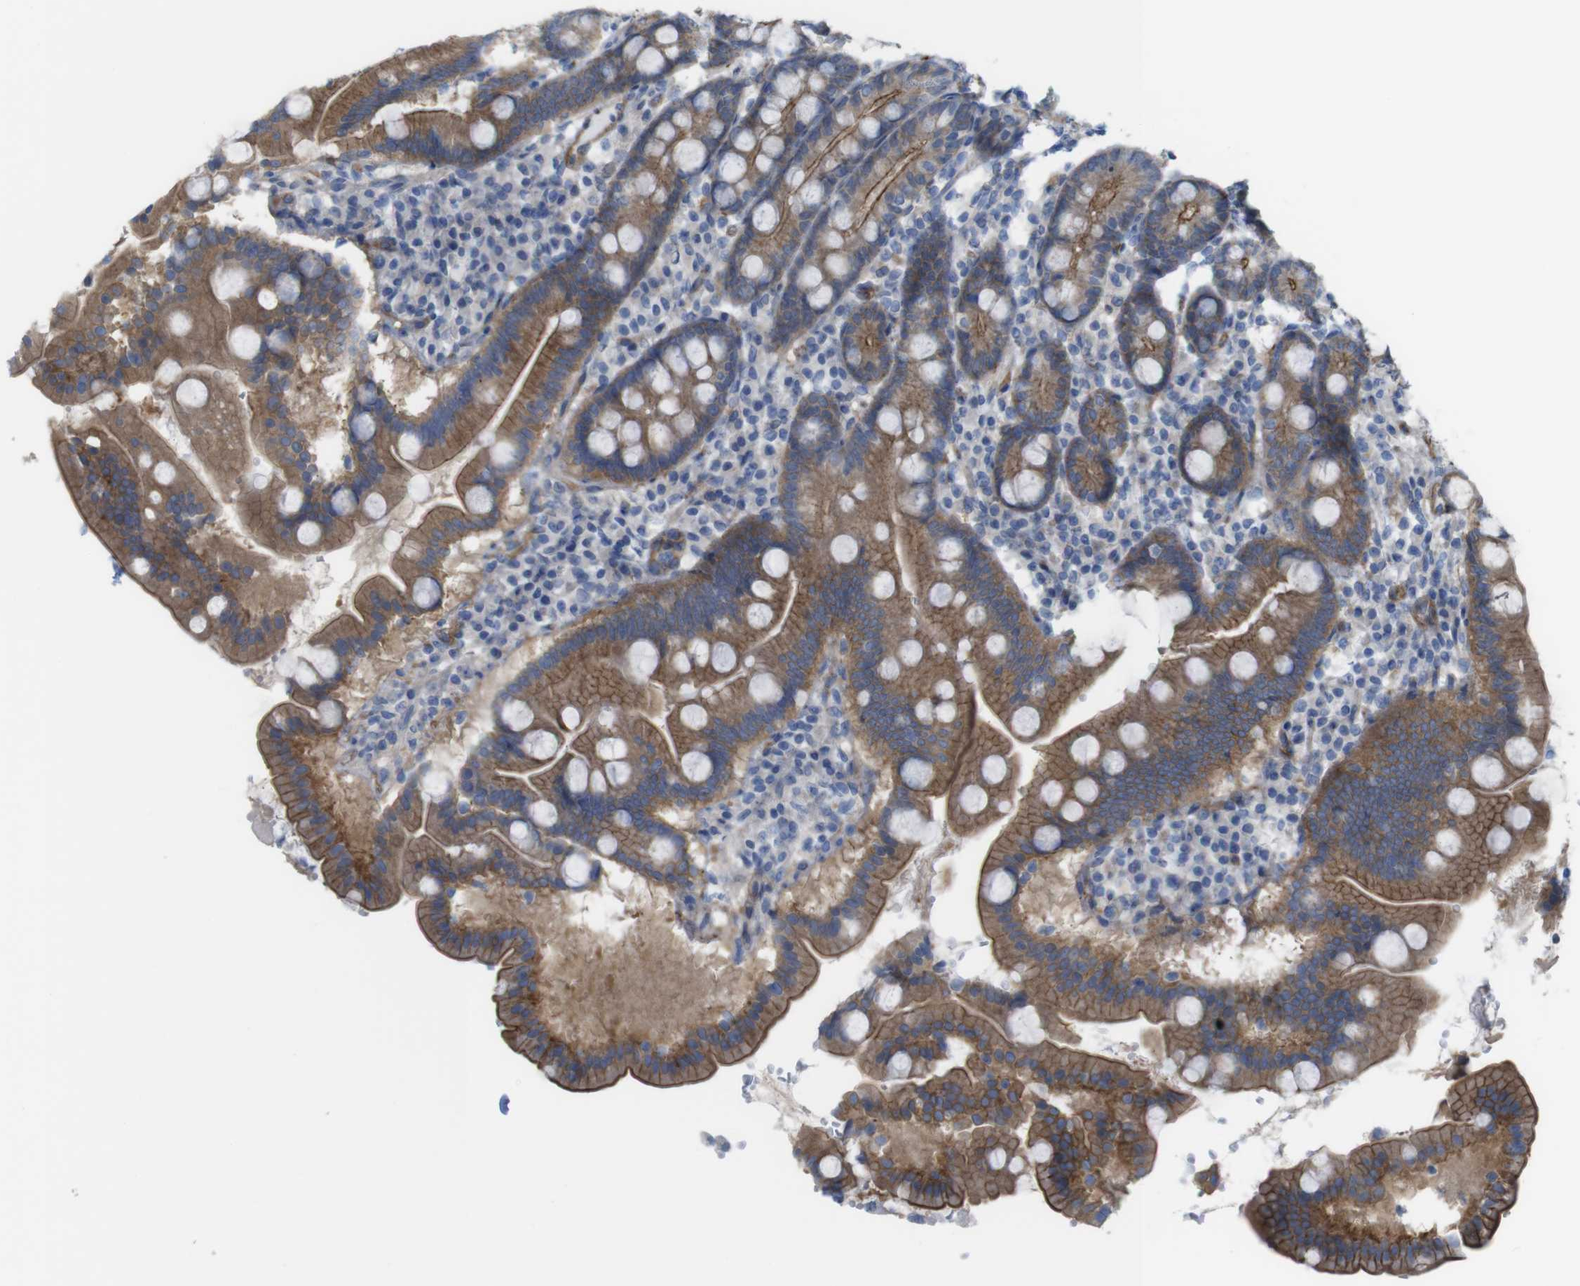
{"staining": {"intensity": "strong", "quantity": "25%-75%", "location": "cytoplasmic/membranous"}, "tissue": "duodenum", "cell_type": "Glandular cells", "image_type": "normal", "snomed": [{"axis": "morphology", "description": "Normal tissue, NOS"}, {"axis": "topography", "description": "Duodenum"}], "caption": "Strong cytoplasmic/membranous expression for a protein is identified in about 25%-75% of glandular cells of unremarkable duodenum using IHC.", "gene": "PREX2", "patient": {"sex": "male", "age": 50}}